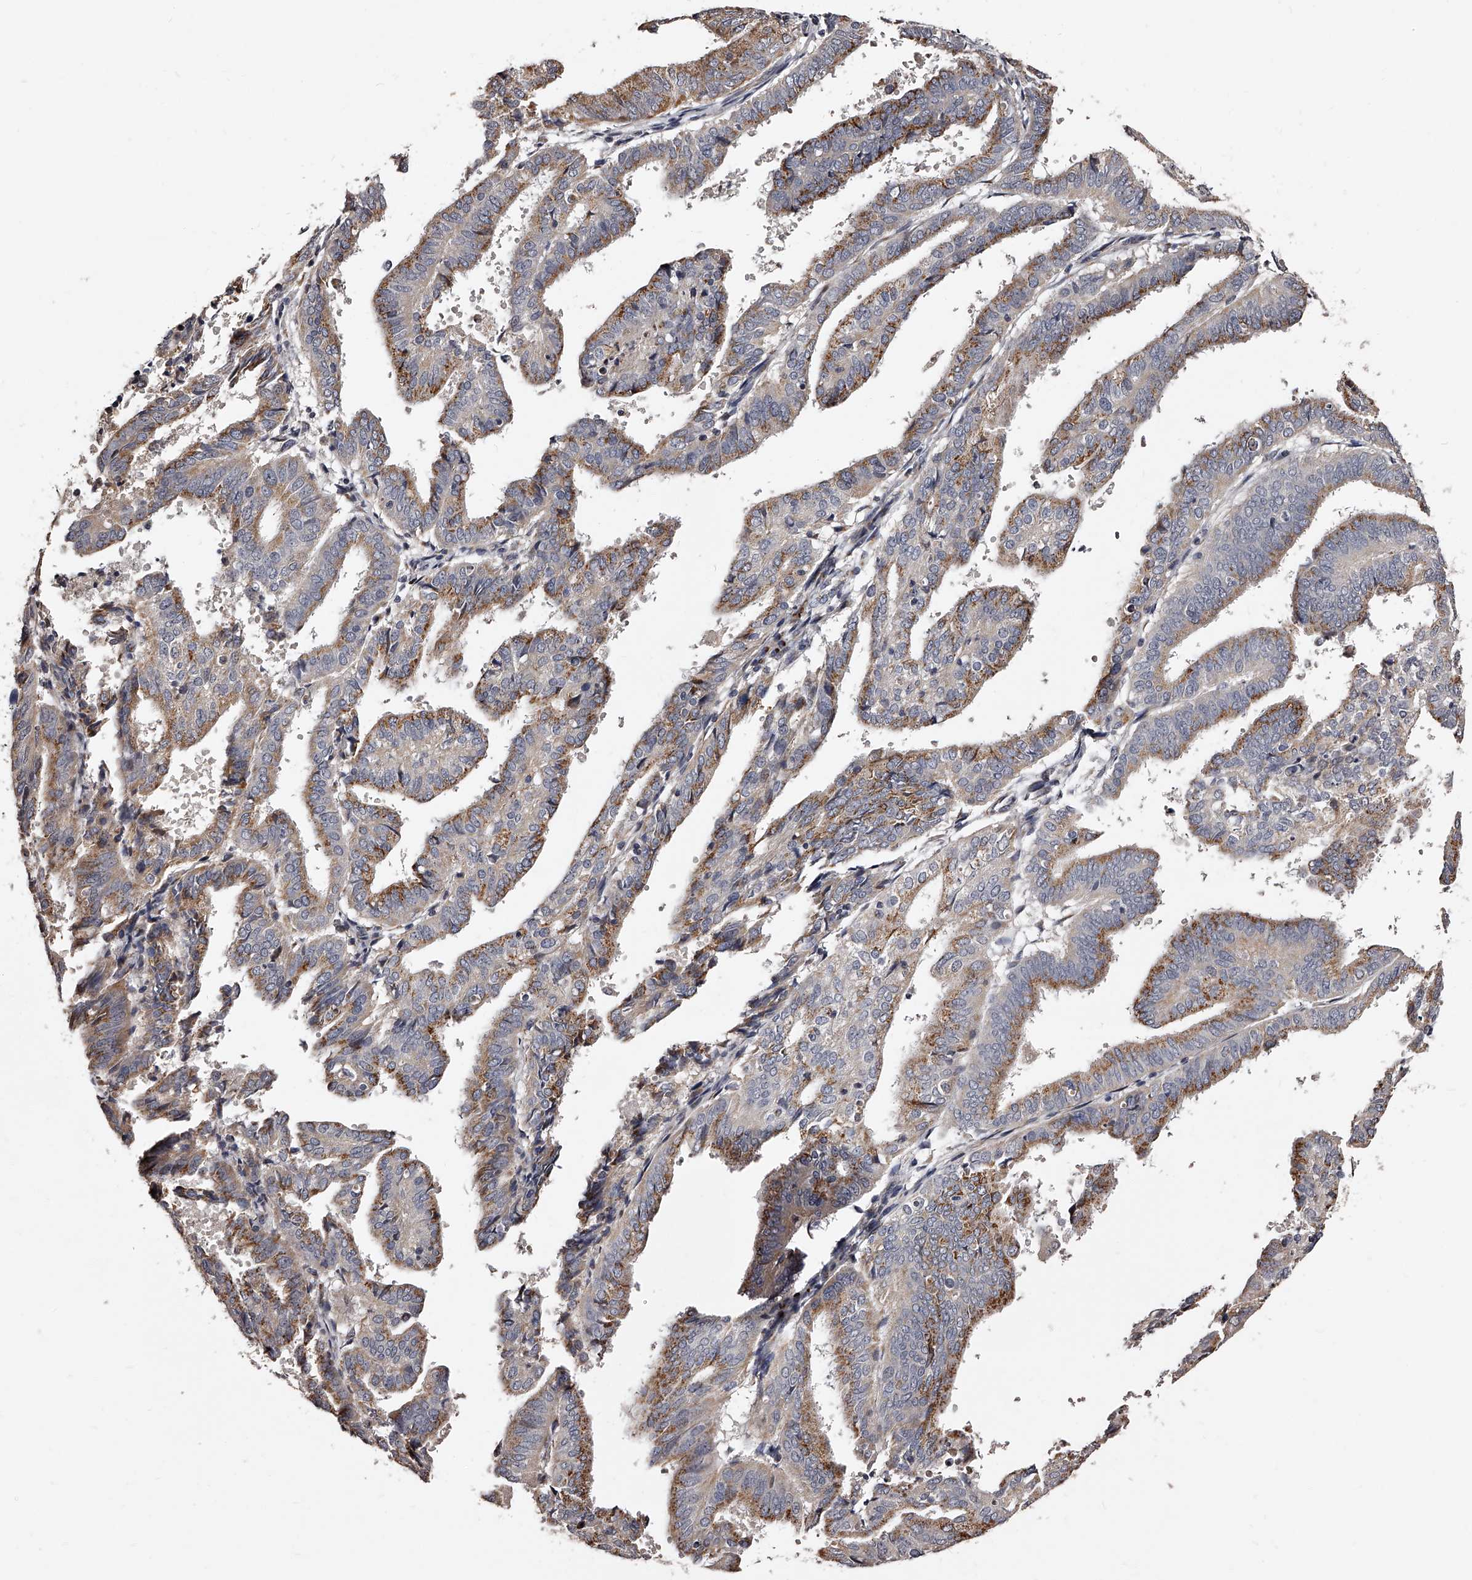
{"staining": {"intensity": "moderate", "quantity": ">75%", "location": "cytoplasmic/membranous"}, "tissue": "endometrial cancer", "cell_type": "Tumor cells", "image_type": "cancer", "snomed": [{"axis": "morphology", "description": "Adenocarcinoma, NOS"}, {"axis": "topography", "description": "Uterus"}], "caption": "This image exhibits endometrial cancer stained with immunohistochemistry to label a protein in brown. The cytoplasmic/membranous of tumor cells show moderate positivity for the protein. Nuclei are counter-stained blue.", "gene": "RSC1A1", "patient": {"sex": "female", "age": 77}}